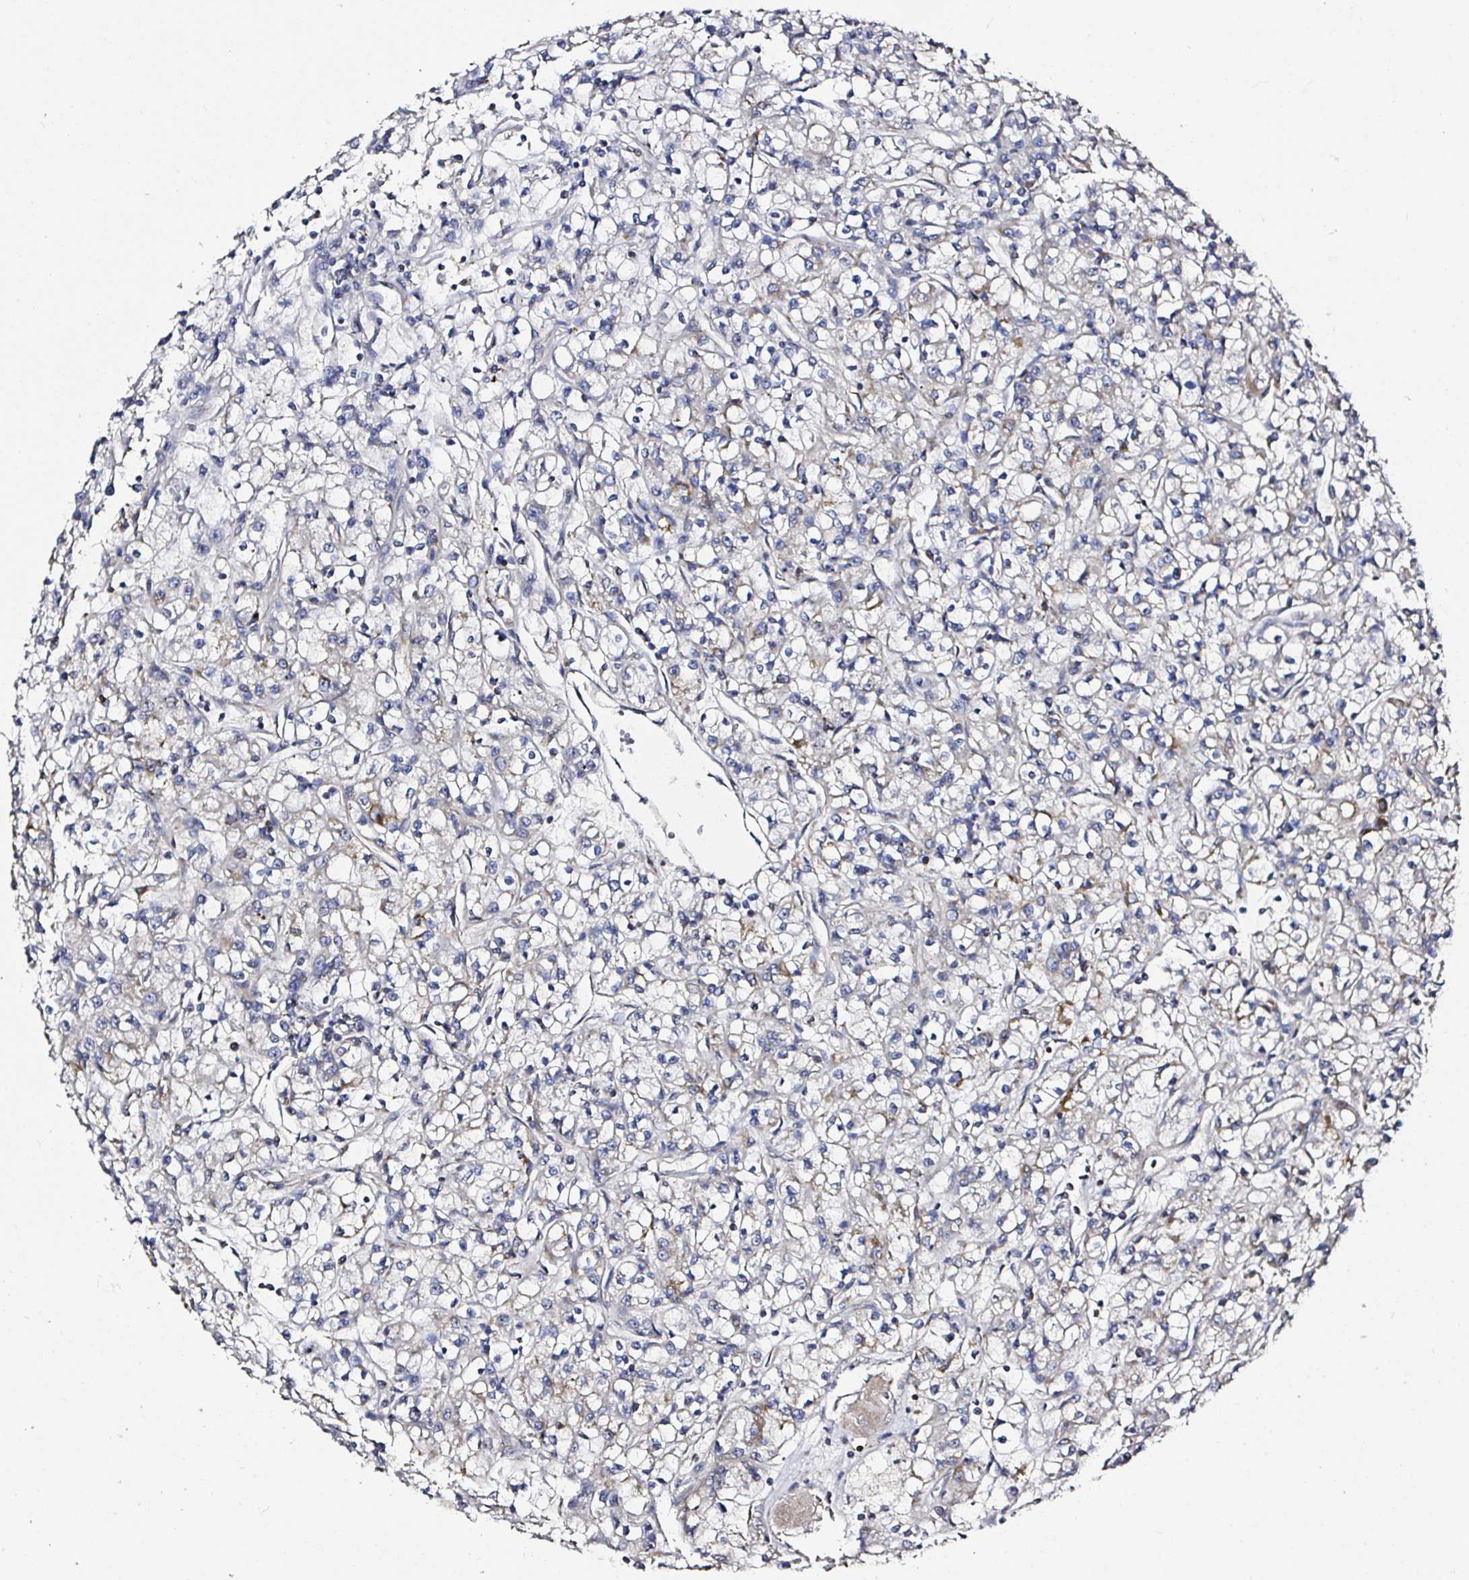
{"staining": {"intensity": "negative", "quantity": "none", "location": "none"}, "tissue": "renal cancer", "cell_type": "Tumor cells", "image_type": "cancer", "snomed": [{"axis": "morphology", "description": "Adenocarcinoma, NOS"}, {"axis": "topography", "description": "Kidney"}], "caption": "High magnification brightfield microscopy of renal cancer (adenocarcinoma) stained with DAB (brown) and counterstained with hematoxylin (blue): tumor cells show no significant positivity. Nuclei are stained in blue.", "gene": "ATAD3B", "patient": {"sex": "female", "age": 59}}